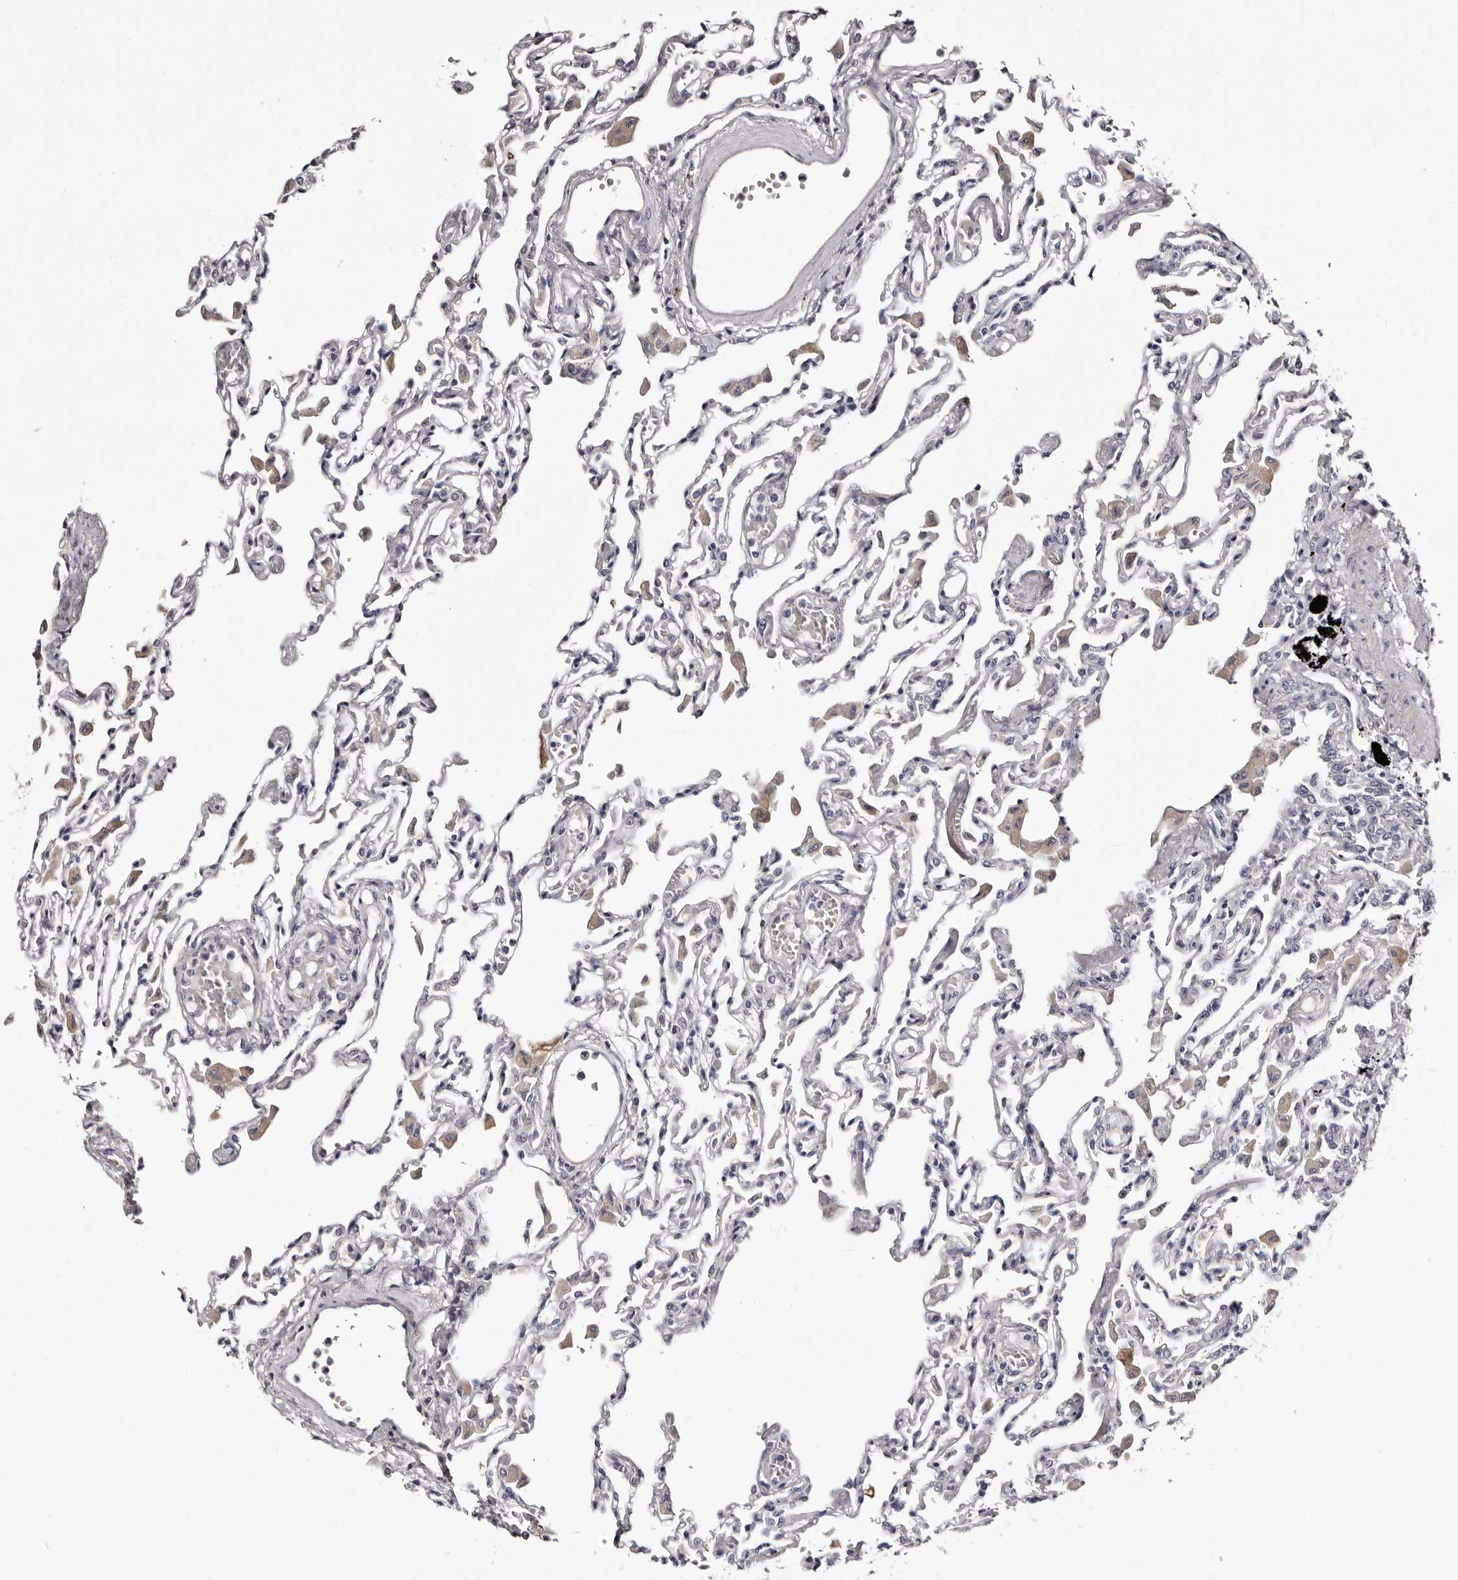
{"staining": {"intensity": "negative", "quantity": "none", "location": "none"}, "tissue": "lung", "cell_type": "Alveolar cells", "image_type": "normal", "snomed": [{"axis": "morphology", "description": "Normal tissue, NOS"}, {"axis": "topography", "description": "Bronchus"}, {"axis": "topography", "description": "Lung"}], "caption": "Alveolar cells are negative for protein expression in benign human lung. The staining is performed using DAB (3,3'-diaminobenzidine) brown chromogen with nuclei counter-stained in using hematoxylin.", "gene": "LANCL2", "patient": {"sex": "female", "age": 49}}